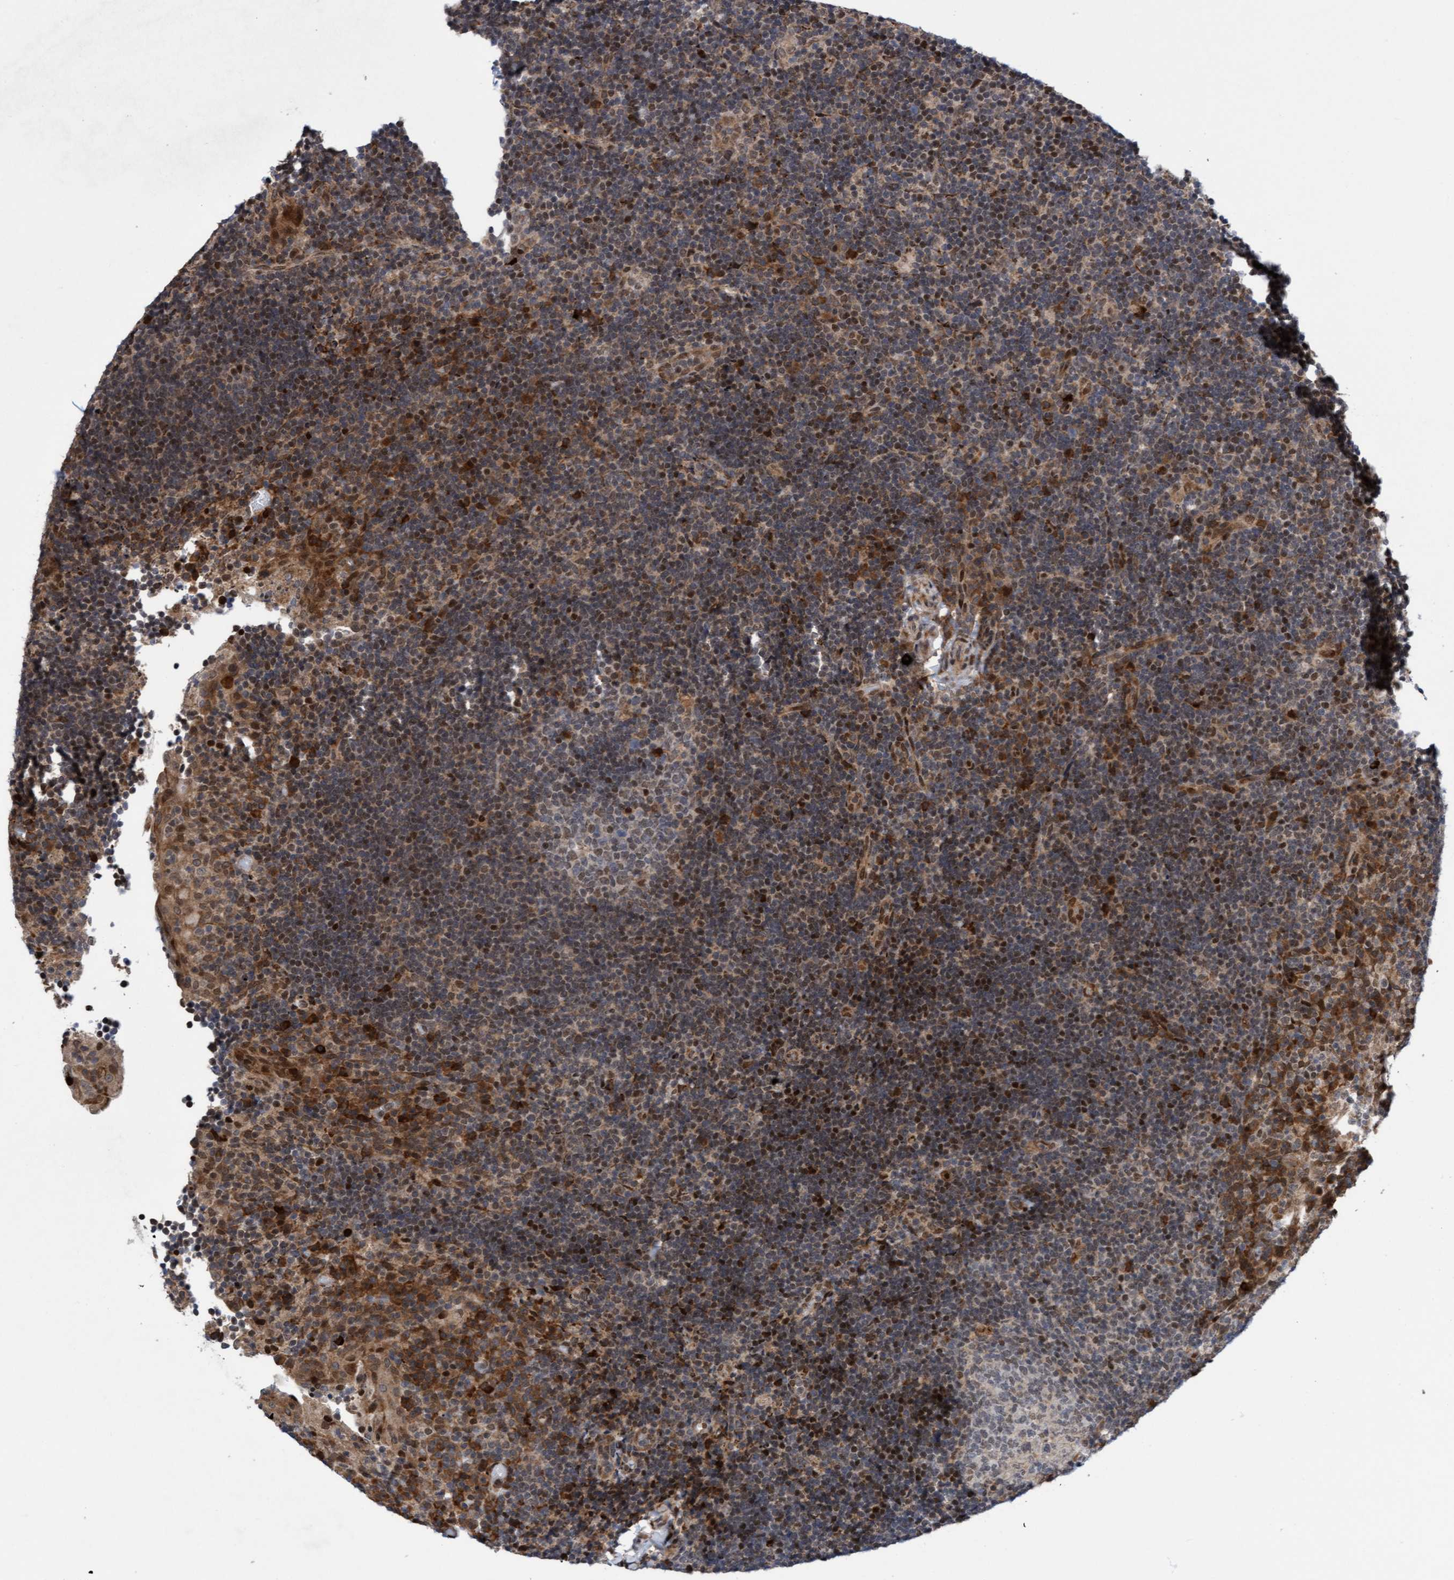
{"staining": {"intensity": "moderate", "quantity": "25%-75%", "location": "cytoplasmic/membranous,nuclear"}, "tissue": "lymphoma", "cell_type": "Tumor cells", "image_type": "cancer", "snomed": [{"axis": "morphology", "description": "Malignant lymphoma, non-Hodgkin's type, High grade"}, {"axis": "topography", "description": "Tonsil"}], "caption": "The histopathology image demonstrates staining of lymphoma, revealing moderate cytoplasmic/membranous and nuclear protein staining (brown color) within tumor cells.", "gene": "TANC2", "patient": {"sex": "female", "age": 36}}